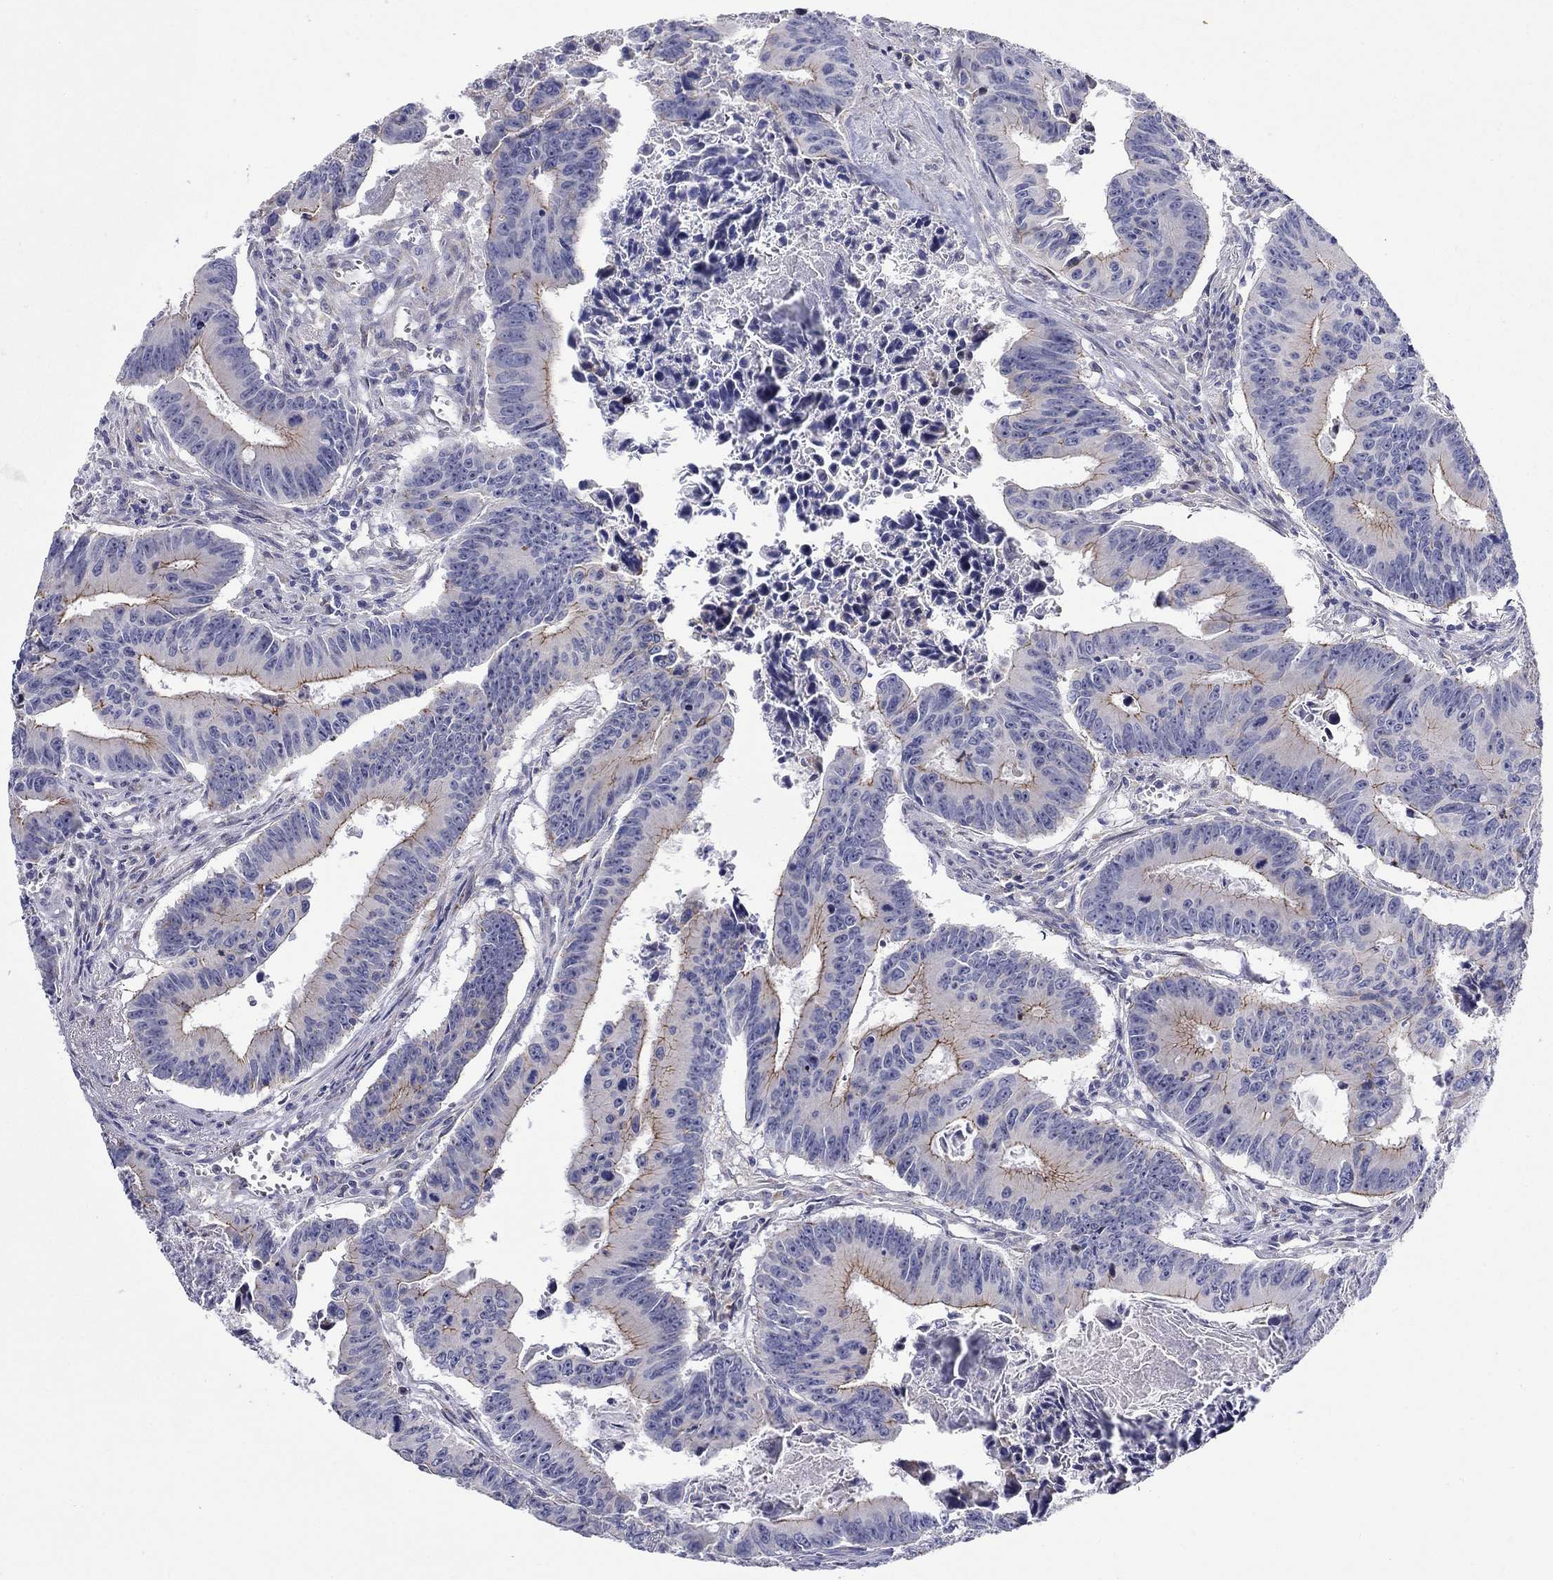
{"staining": {"intensity": "strong", "quantity": "25%-75%", "location": "cytoplasmic/membranous"}, "tissue": "colorectal cancer", "cell_type": "Tumor cells", "image_type": "cancer", "snomed": [{"axis": "morphology", "description": "Adenocarcinoma, NOS"}, {"axis": "topography", "description": "Colon"}], "caption": "A high amount of strong cytoplasmic/membranous staining is appreciated in about 25%-75% of tumor cells in colorectal adenocarcinoma tissue.", "gene": "QRFPR", "patient": {"sex": "female", "age": 87}}